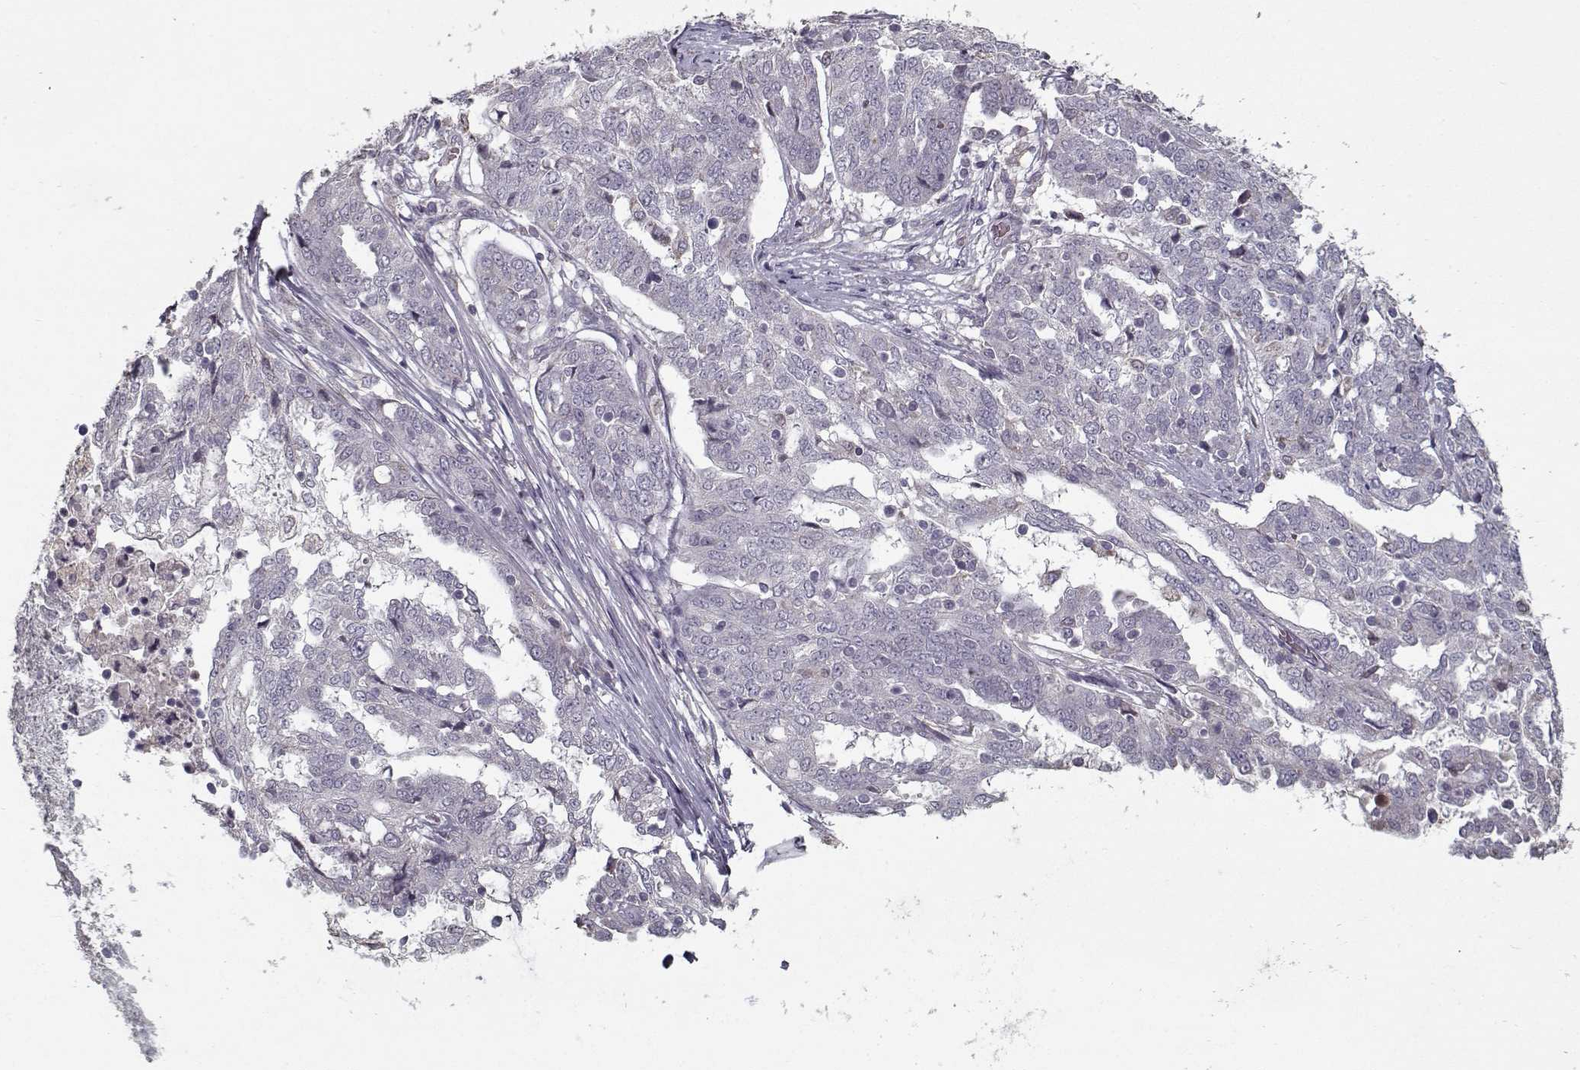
{"staining": {"intensity": "negative", "quantity": "none", "location": "none"}, "tissue": "ovarian cancer", "cell_type": "Tumor cells", "image_type": "cancer", "snomed": [{"axis": "morphology", "description": "Cystadenocarcinoma, serous, NOS"}, {"axis": "topography", "description": "Ovary"}], "caption": "DAB (3,3'-diaminobenzidine) immunohistochemical staining of serous cystadenocarcinoma (ovarian) shows no significant expression in tumor cells.", "gene": "LAMA2", "patient": {"sex": "female", "age": 67}}